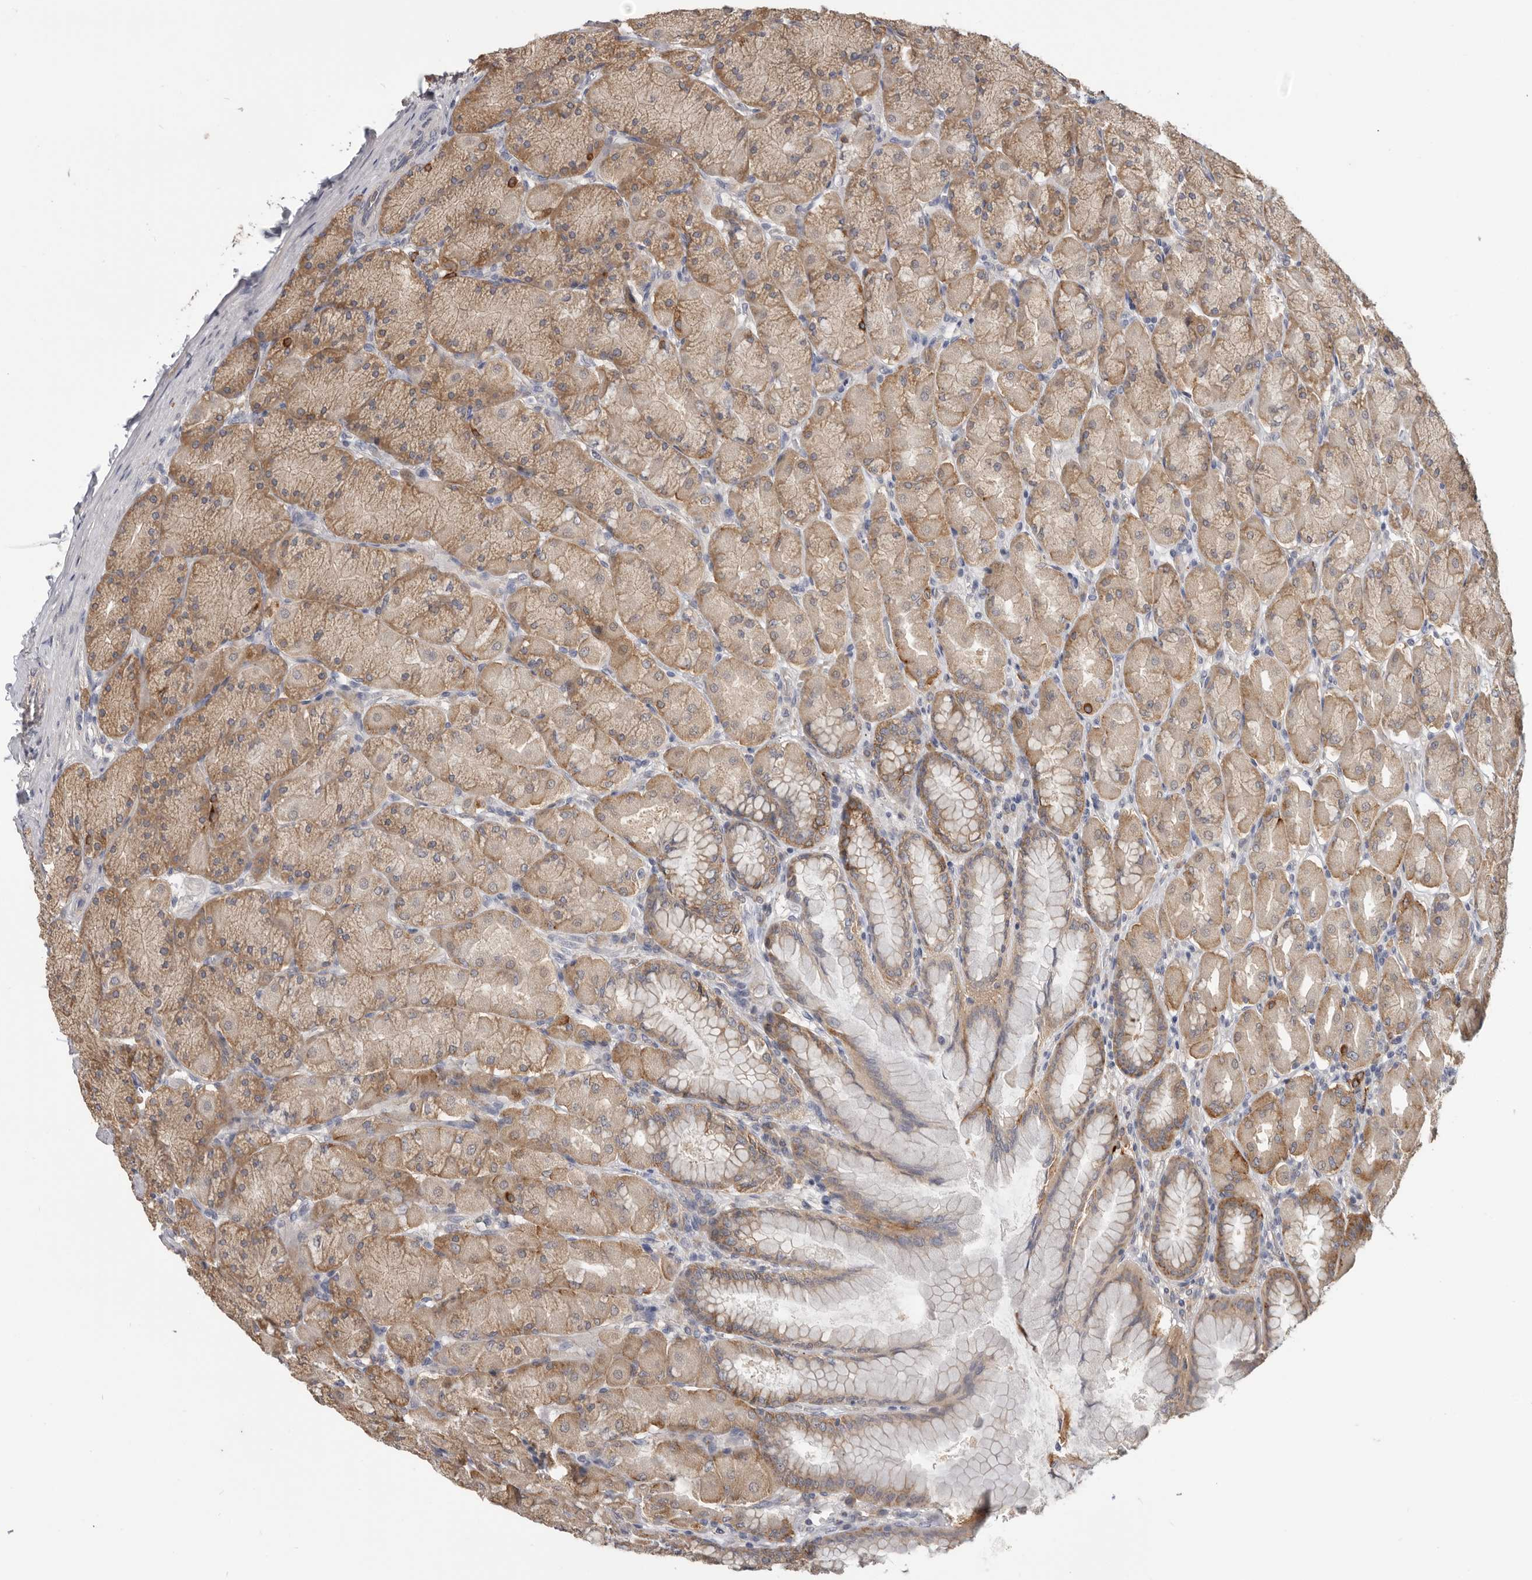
{"staining": {"intensity": "moderate", "quantity": ">75%", "location": "cytoplasmic/membranous"}, "tissue": "stomach", "cell_type": "Glandular cells", "image_type": "normal", "snomed": [{"axis": "morphology", "description": "Normal tissue, NOS"}, {"axis": "topography", "description": "Stomach, upper"}], "caption": "IHC micrograph of normal stomach stained for a protein (brown), which reveals medium levels of moderate cytoplasmic/membranous staining in approximately >75% of glandular cells.", "gene": "TFRC", "patient": {"sex": "female", "age": 56}}